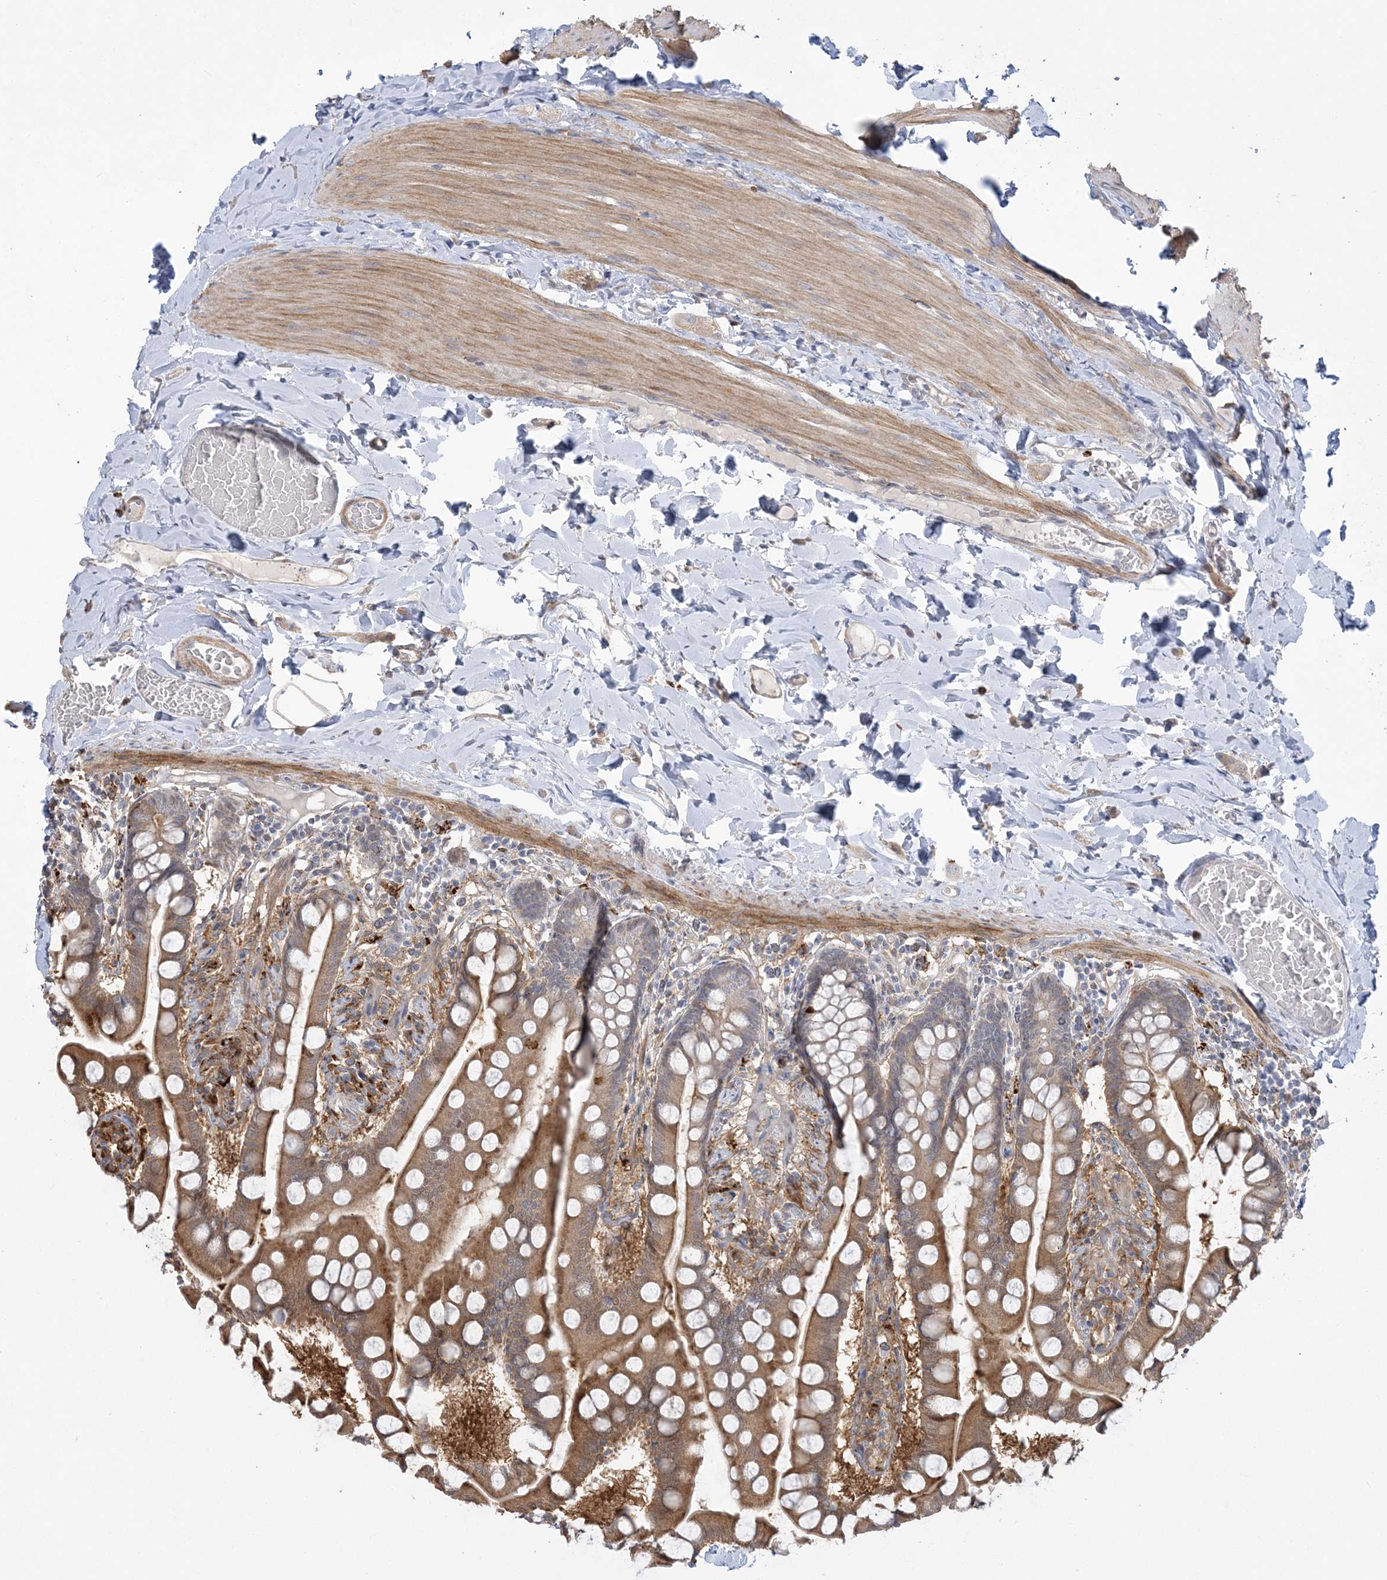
{"staining": {"intensity": "moderate", "quantity": ">75%", "location": "cytoplasmic/membranous"}, "tissue": "small intestine", "cell_type": "Glandular cells", "image_type": "normal", "snomed": [{"axis": "morphology", "description": "Normal tissue, NOS"}, {"axis": "topography", "description": "Small intestine"}], "caption": "A high-resolution micrograph shows IHC staining of normal small intestine, which displays moderate cytoplasmic/membranous positivity in about >75% of glandular cells.", "gene": "HAAO", "patient": {"sex": "male", "age": 41}}